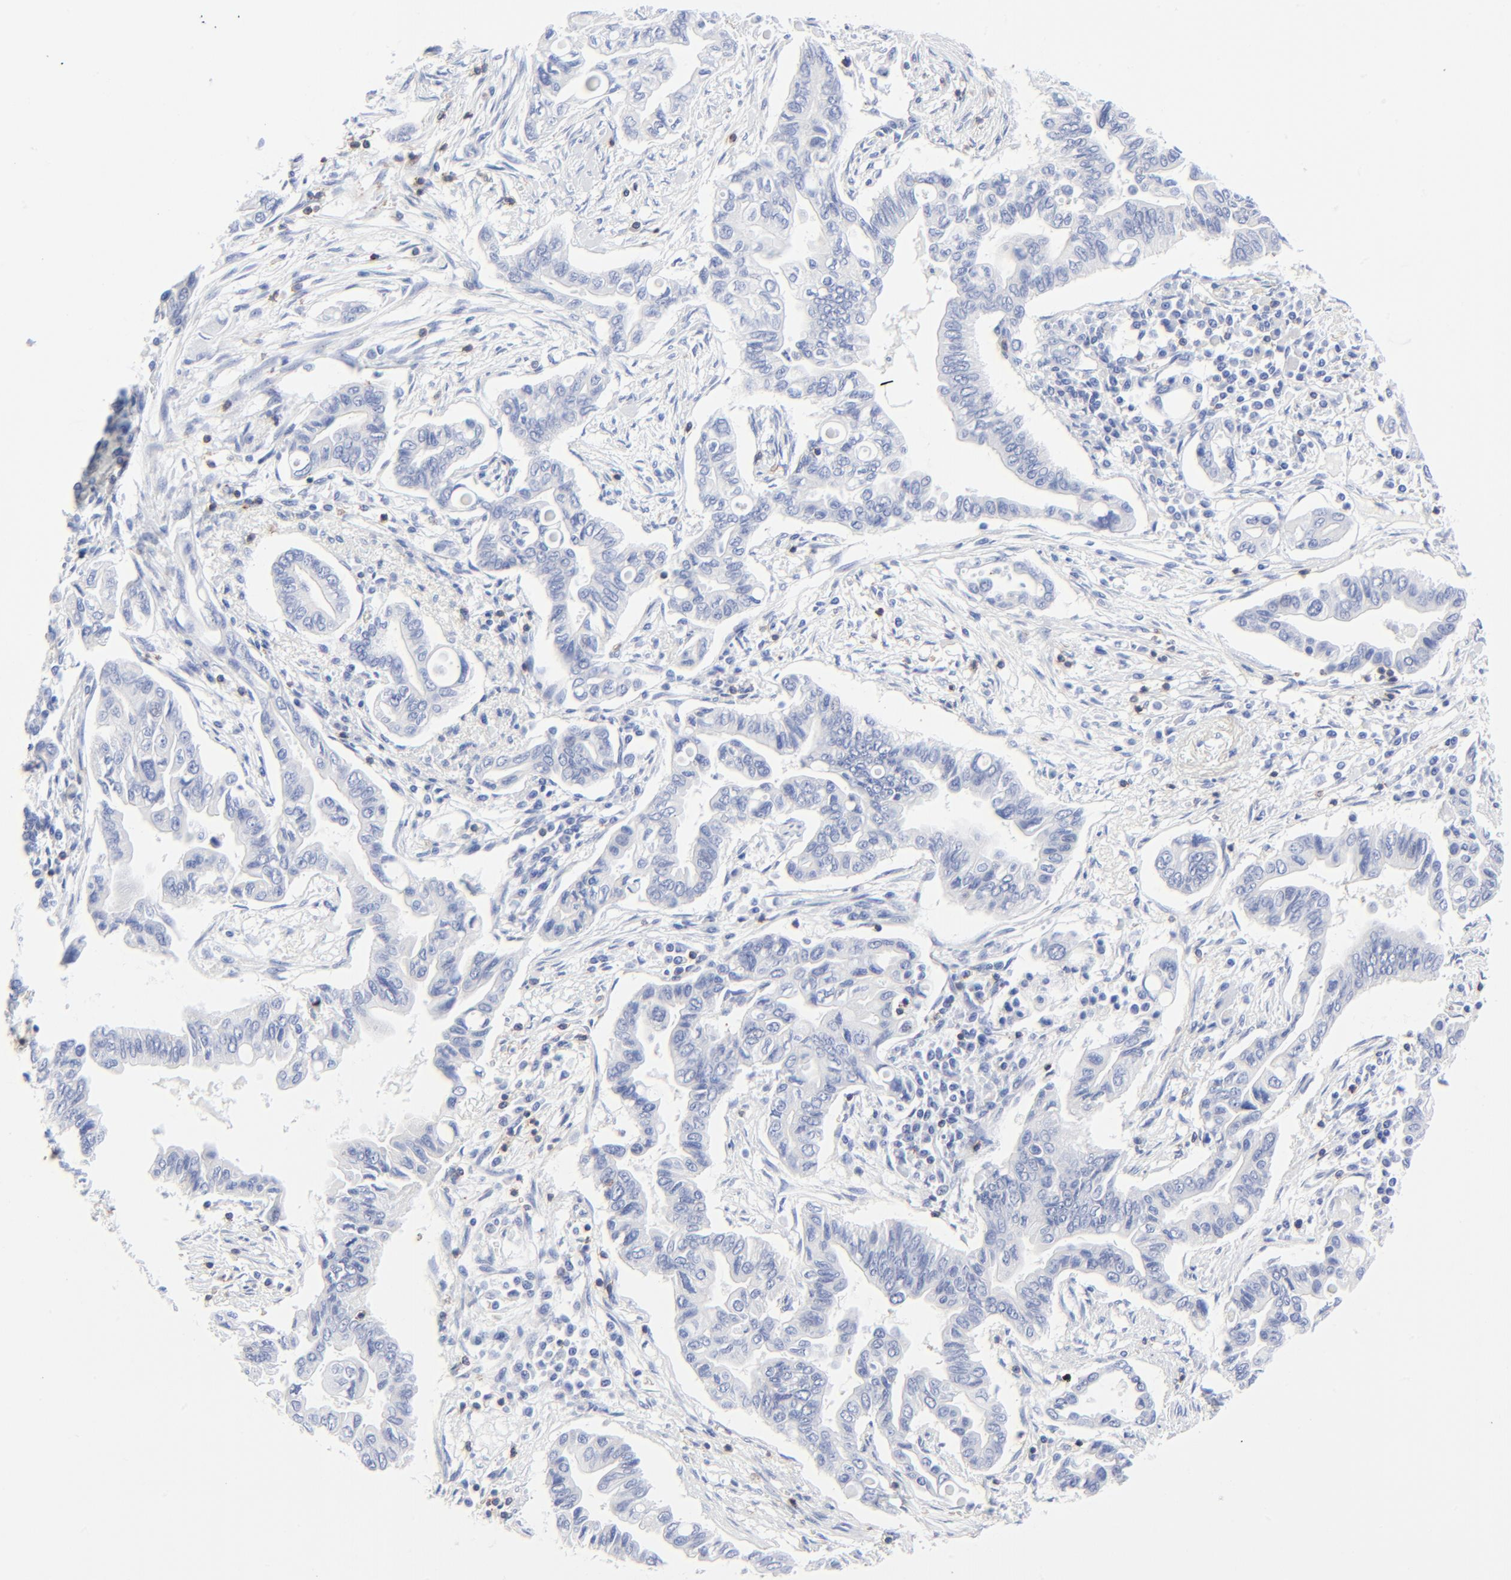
{"staining": {"intensity": "negative", "quantity": "none", "location": "none"}, "tissue": "pancreatic cancer", "cell_type": "Tumor cells", "image_type": "cancer", "snomed": [{"axis": "morphology", "description": "Adenocarcinoma, NOS"}, {"axis": "topography", "description": "Pancreas"}], "caption": "Pancreatic adenocarcinoma stained for a protein using immunohistochemistry (IHC) displays no positivity tumor cells.", "gene": "LCK", "patient": {"sex": "female", "age": 57}}